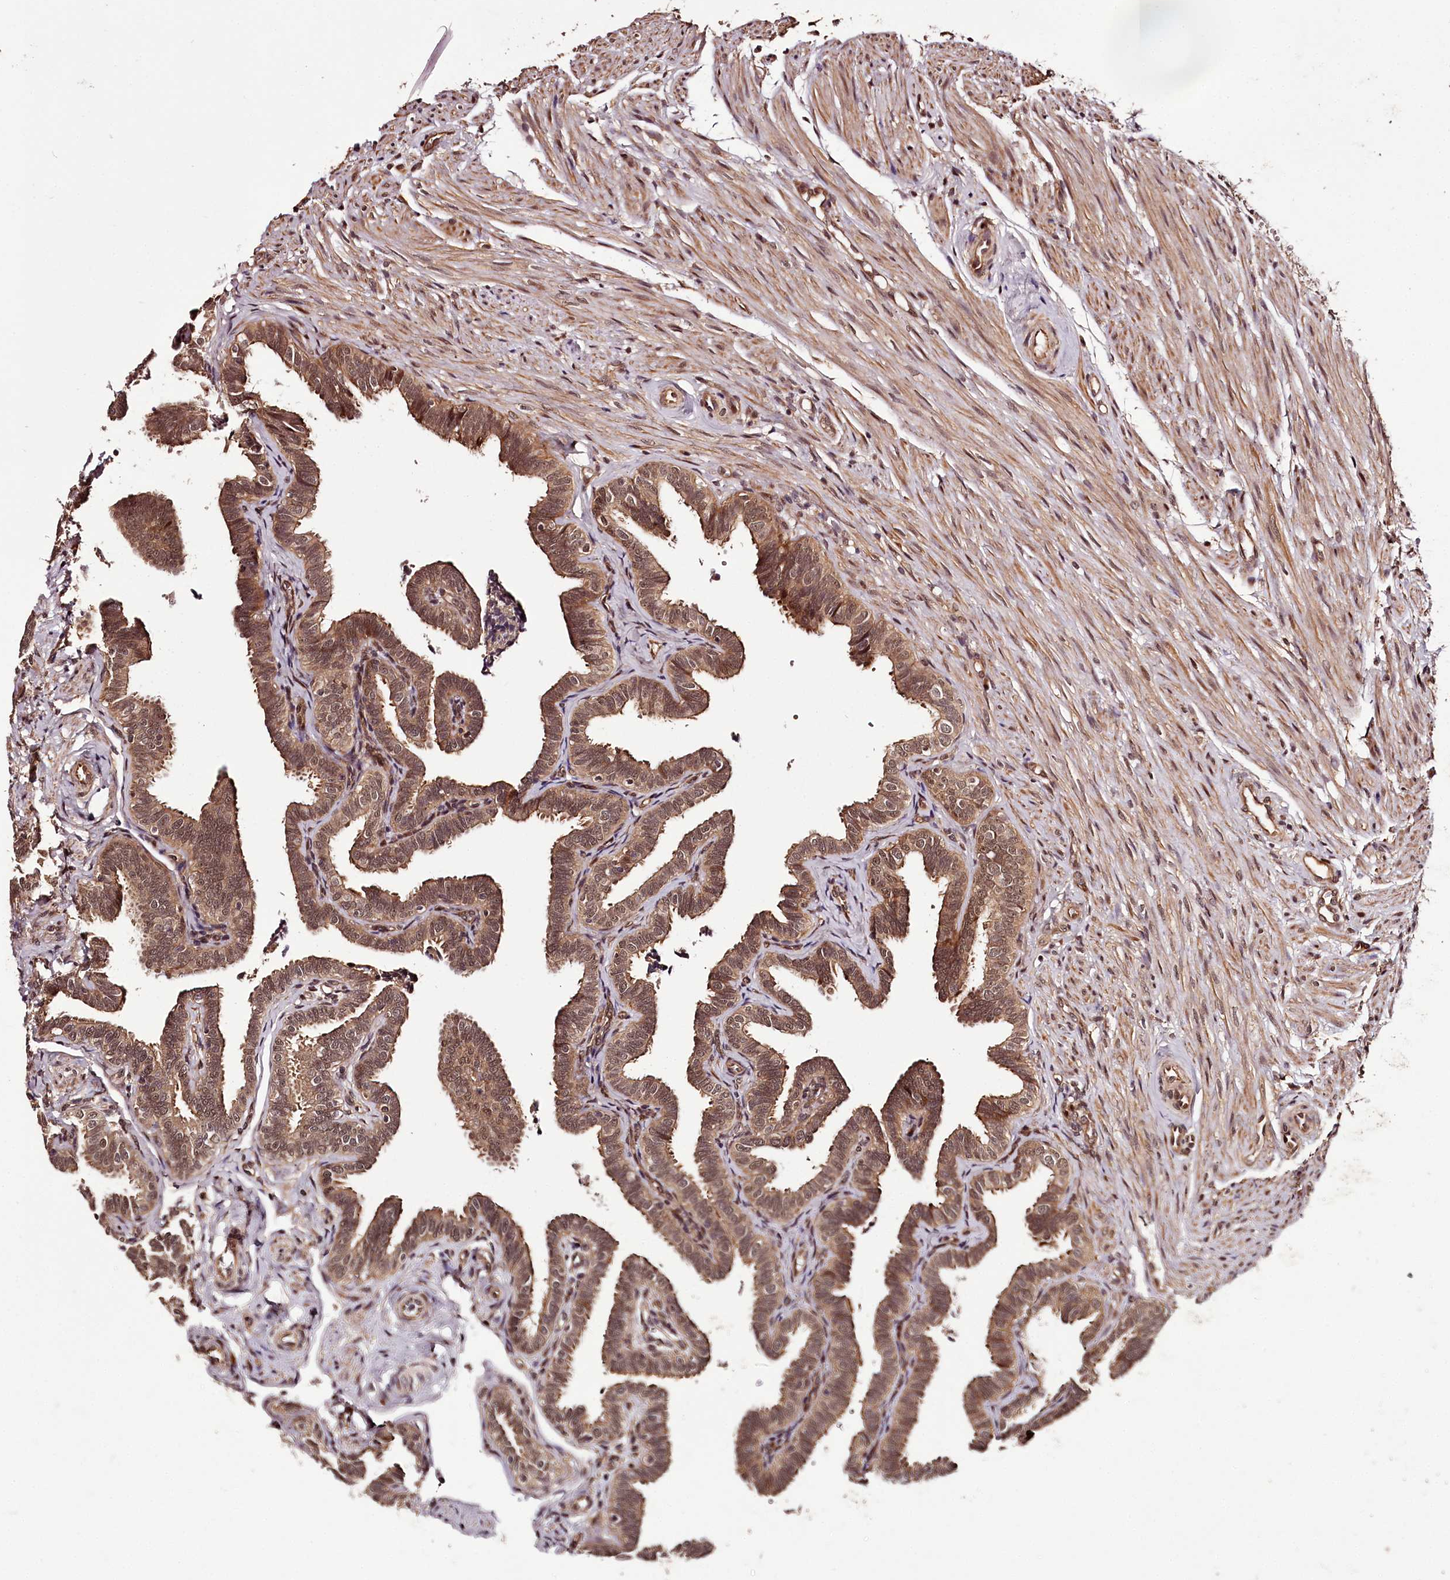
{"staining": {"intensity": "moderate", "quantity": ">75%", "location": "cytoplasmic/membranous,nuclear"}, "tissue": "fallopian tube", "cell_type": "Glandular cells", "image_type": "normal", "snomed": [{"axis": "morphology", "description": "Normal tissue, NOS"}, {"axis": "topography", "description": "Fallopian tube"}], "caption": "Fallopian tube stained with a protein marker exhibits moderate staining in glandular cells.", "gene": "MAML3", "patient": {"sex": "female", "age": 39}}